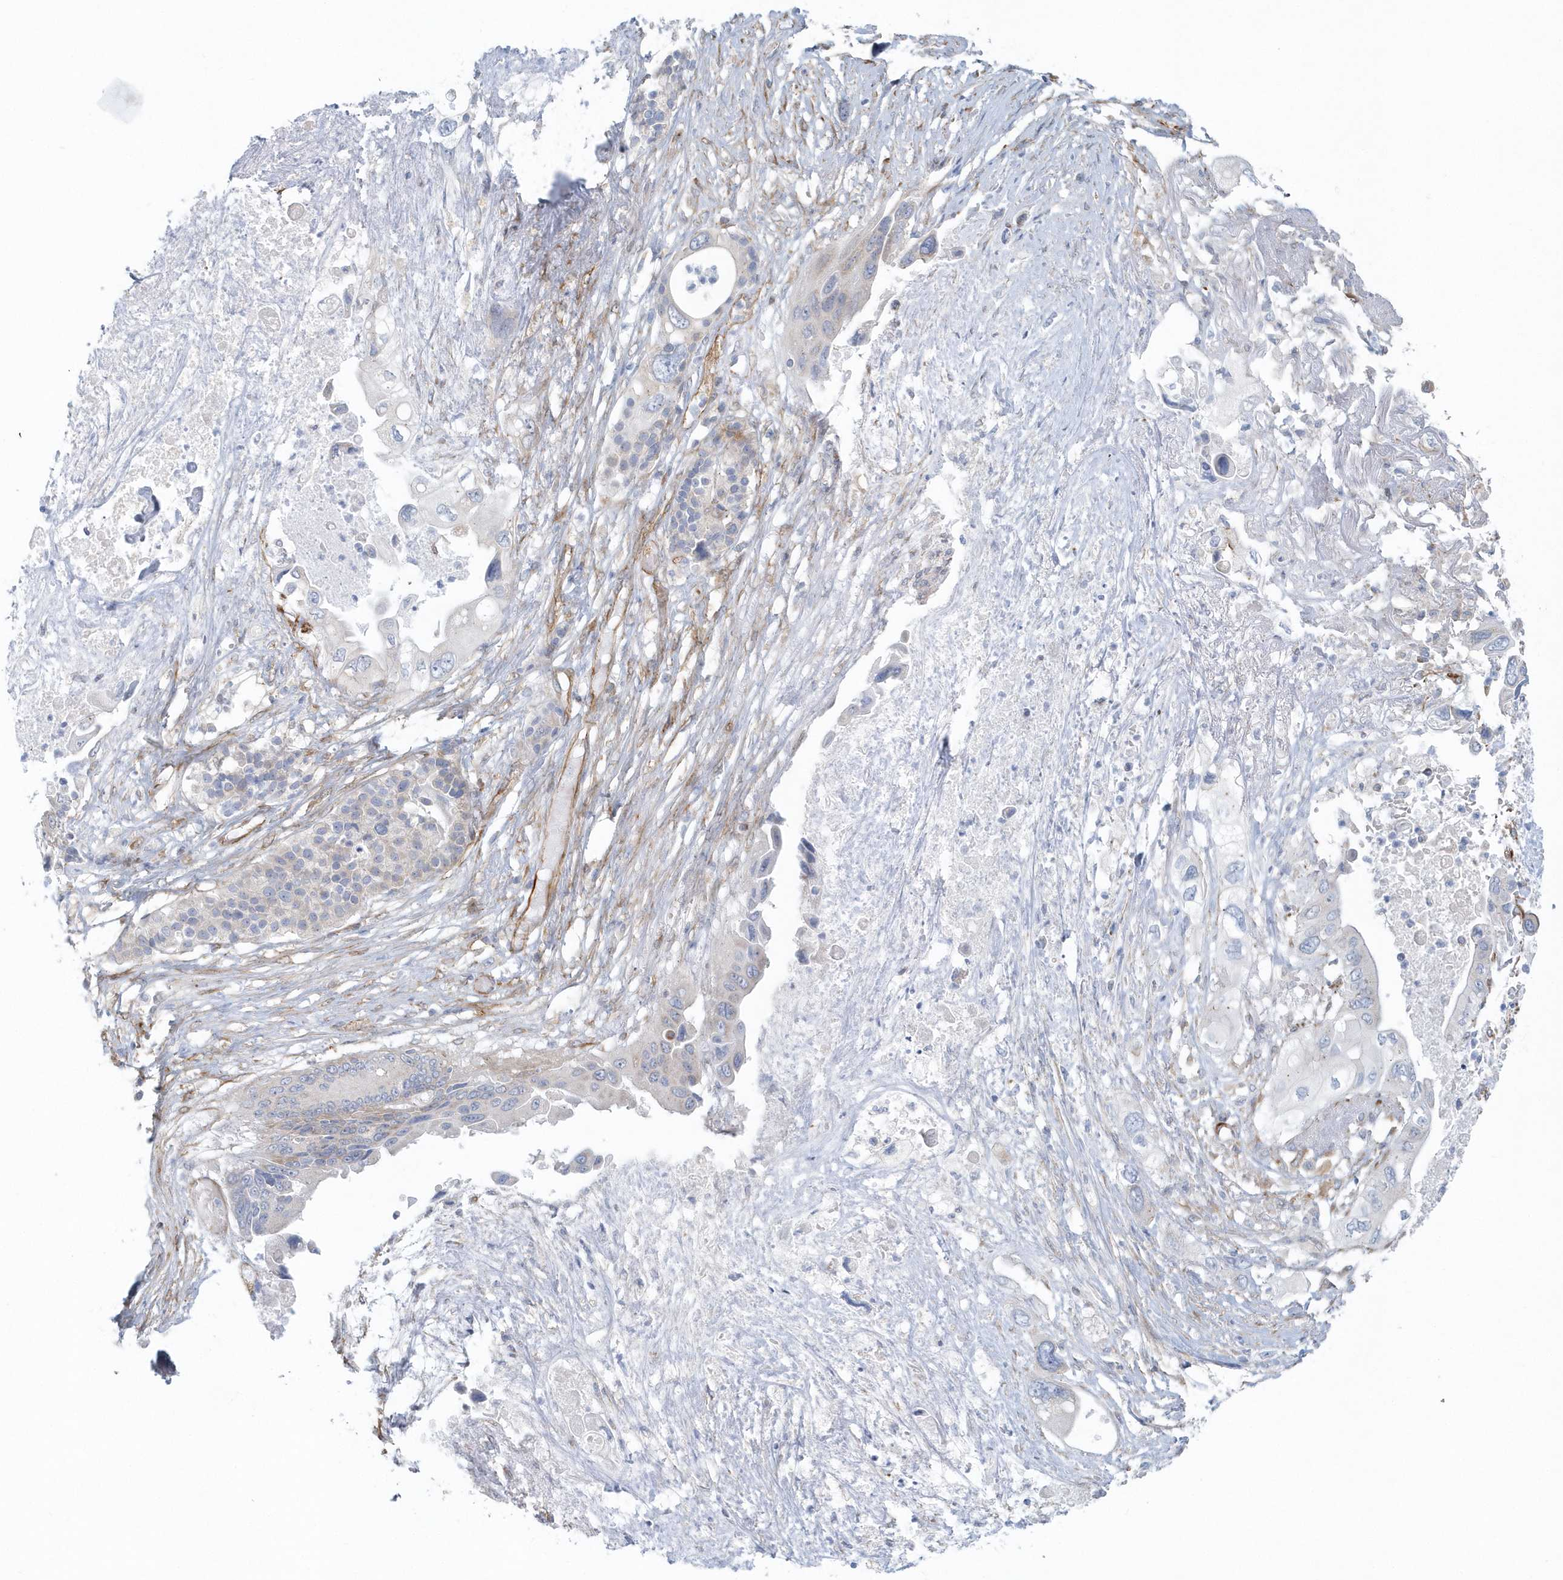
{"staining": {"intensity": "negative", "quantity": "none", "location": "none"}, "tissue": "pancreatic cancer", "cell_type": "Tumor cells", "image_type": "cancer", "snomed": [{"axis": "morphology", "description": "Adenocarcinoma, NOS"}, {"axis": "topography", "description": "Pancreas"}], "caption": "DAB immunohistochemical staining of adenocarcinoma (pancreatic) displays no significant positivity in tumor cells. Nuclei are stained in blue.", "gene": "GPR152", "patient": {"sex": "male", "age": 66}}